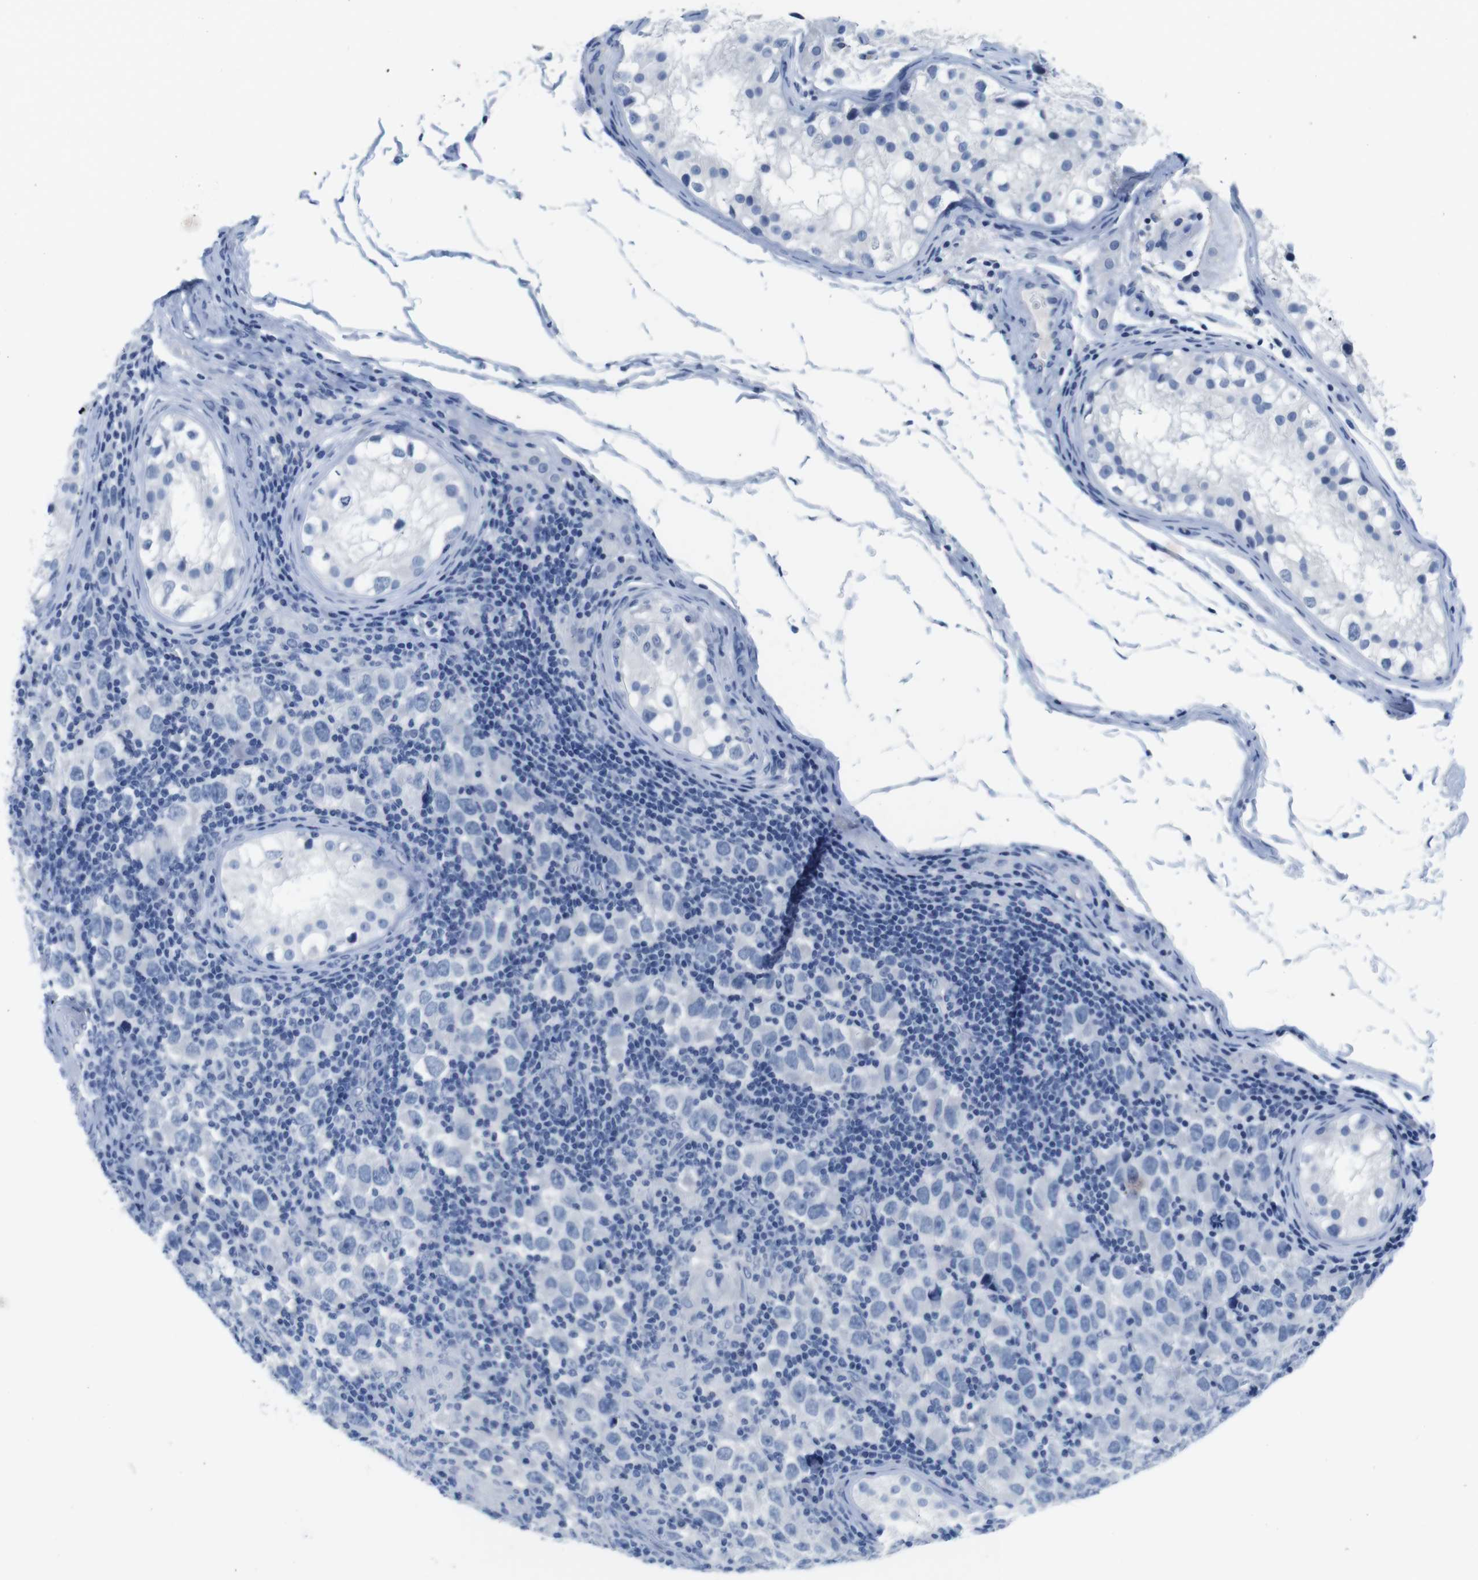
{"staining": {"intensity": "negative", "quantity": "none", "location": "none"}, "tissue": "testis cancer", "cell_type": "Tumor cells", "image_type": "cancer", "snomed": [{"axis": "morphology", "description": "Carcinoma, Embryonal, NOS"}, {"axis": "topography", "description": "Testis"}], "caption": "IHC photomicrograph of neoplastic tissue: embryonal carcinoma (testis) stained with DAB (3,3'-diaminobenzidine) exhibits no significant protein positivity in tumor cells.", "gene": "MAP6", "patient": {"sex": "male", "age": 21}}